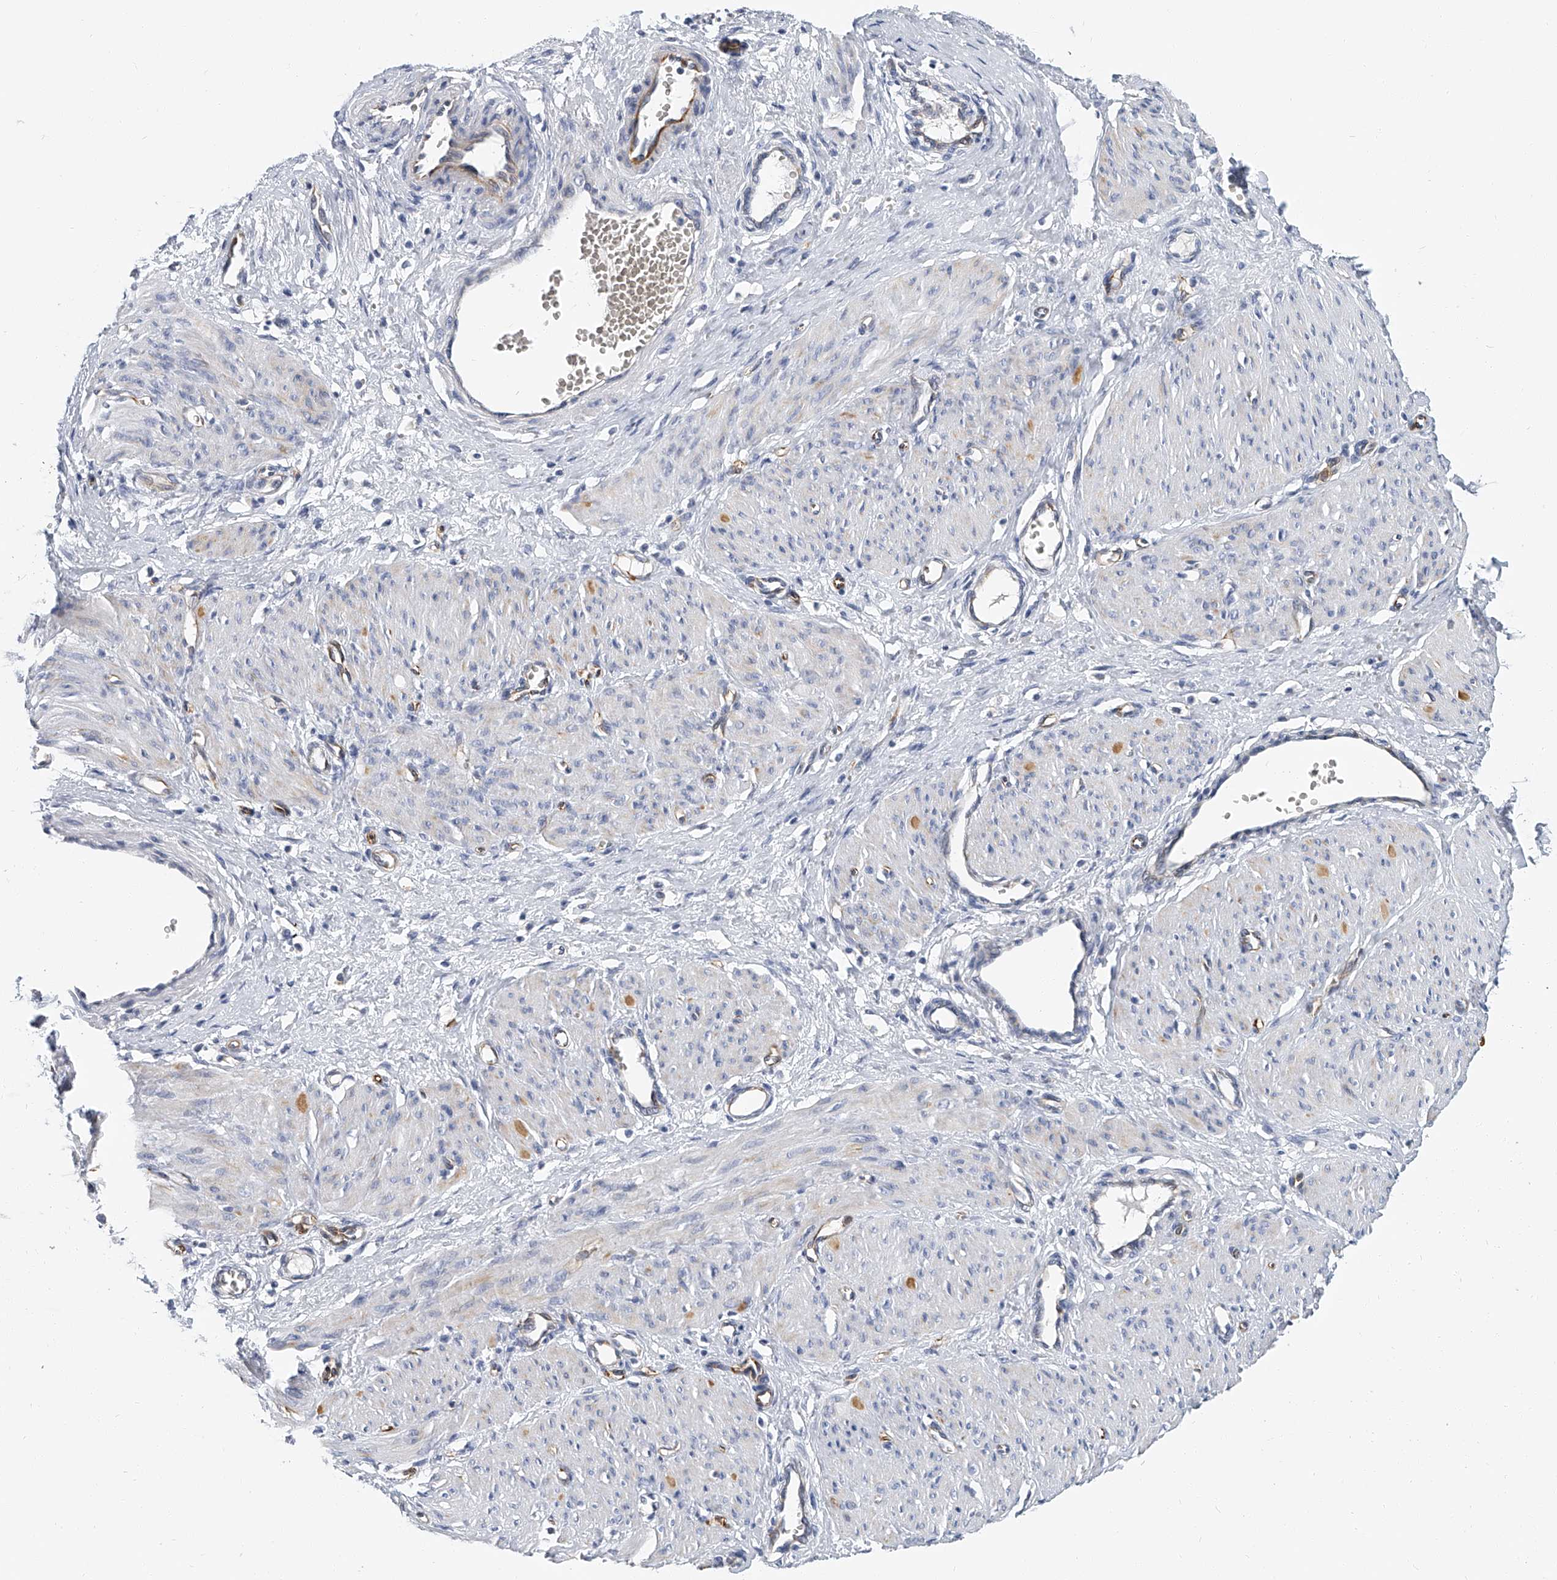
{"staining": {"intensity": "negative", "quantity": "none", "location": "none"}, "tissue": "smooth muscle", "cell_type": "Smooth muscle cells", "image_type": "normal", "snomed": [{"axis": "morphology", "description": "Normal tissue, NOS"}, {"axis": "topography", "description": "Endometrium"}], "caption": "A high-resolution histopathology image shows immunohistochemistry staining of normal smooth muscle, which shows no significant staining in smooth muscle cells. Nuclei are stained in blue.", "gene": "KIRREL1", "patient": {"sex": "female", "age": 33}}